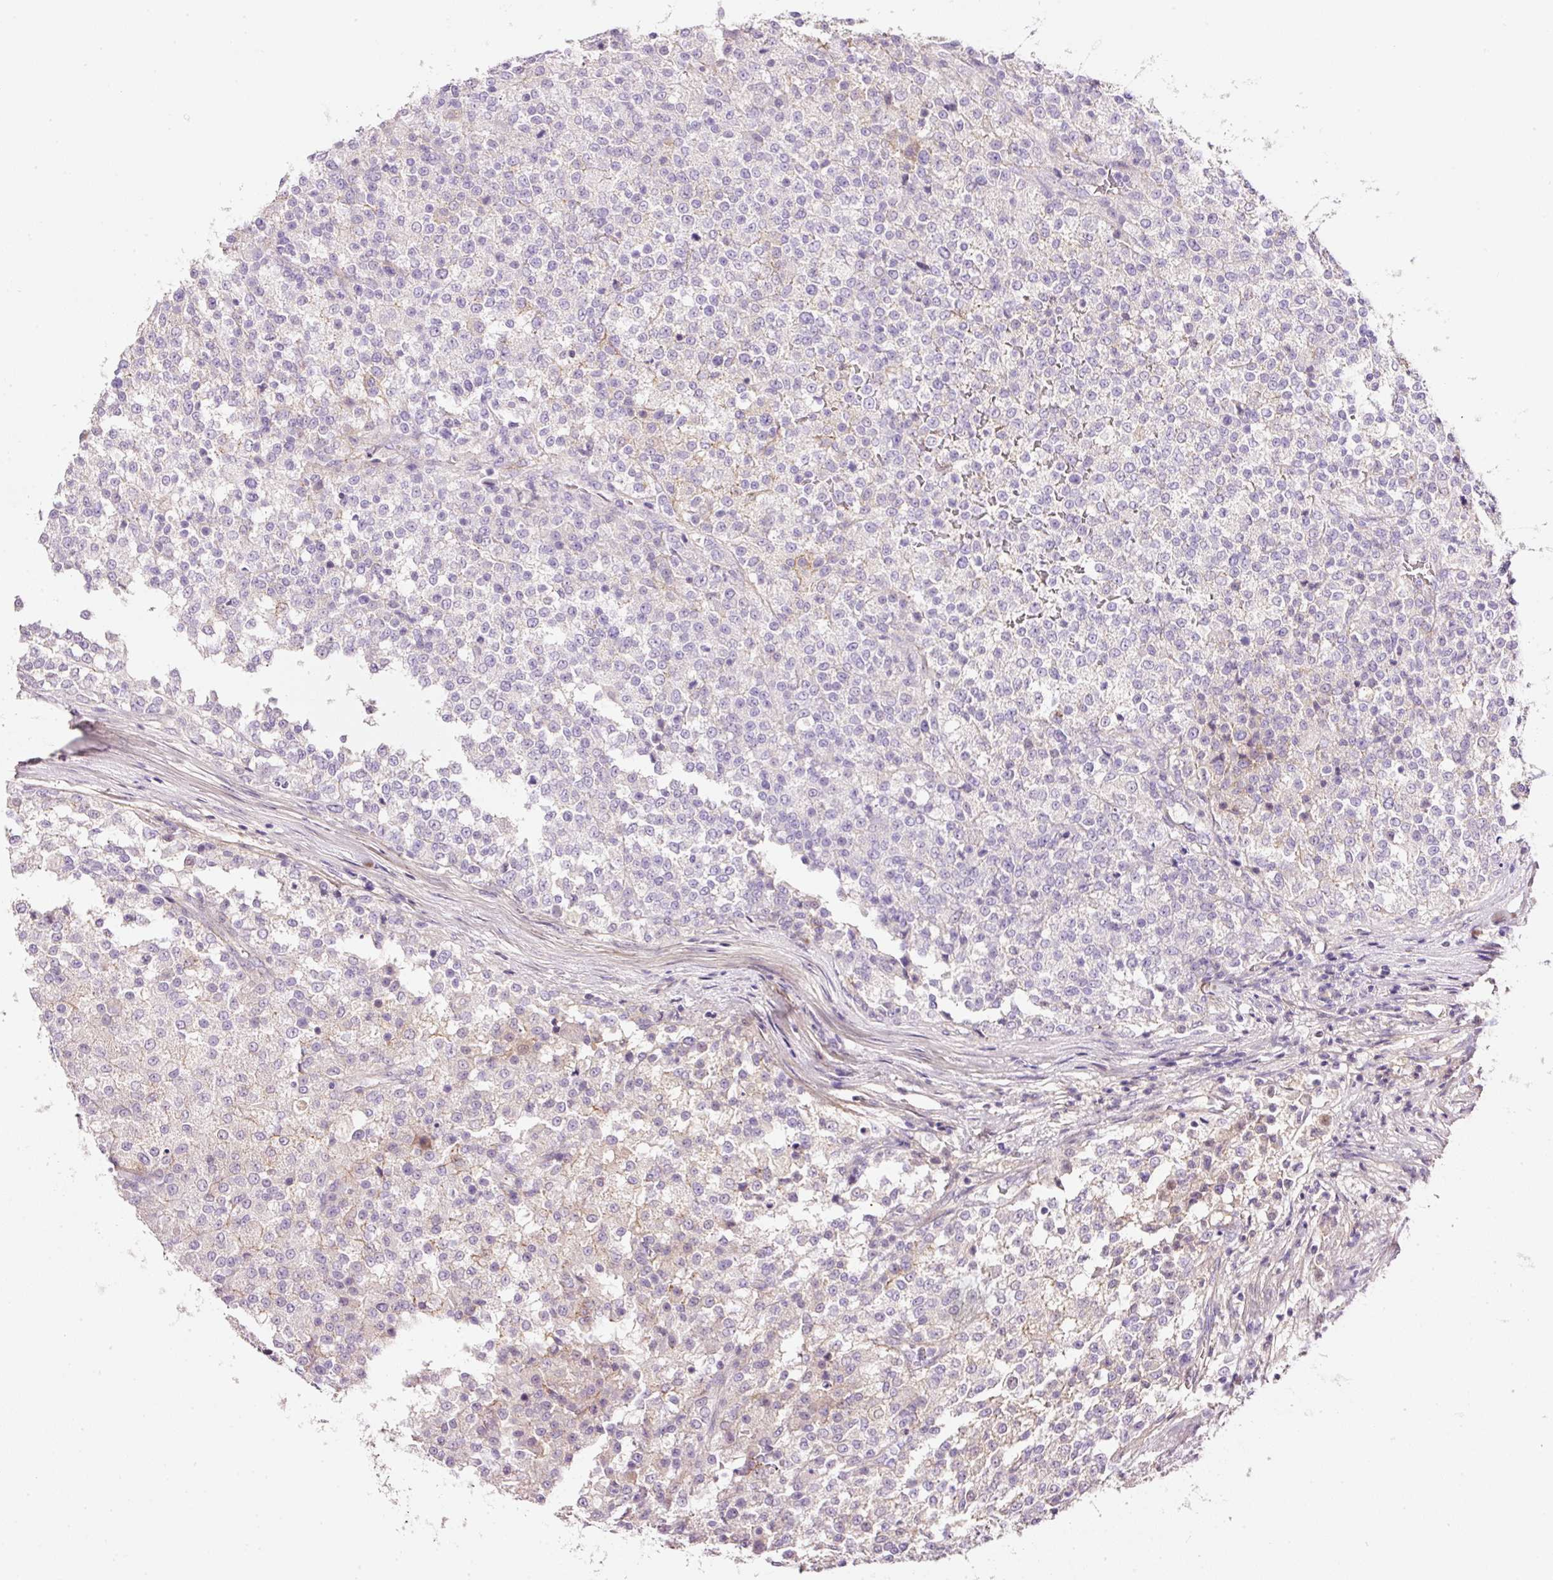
{"staining": {"intensity": "negative", "quantity": "none", "location": "none"}, "tissue": "testis cancer", "cell_type": "Tumor cells", "image_type": "cancer", "snomed": [{"axis": "morphology", "description": "Seminoma, NOS"}, {"axis": "topography", "description": "Testis"}], "caption": "DAB (3,3'-diaminobenzidine) immunohistochemical staining of human testis seminoma exhibits no significant staining in tumor cells. The staining was performed using DAB (3,3'-diaminobenzidine) to visualize the protein expression in brown, while the nuclei were stained in blue with hematoxylin (Magnification: 20x).", "gene": "SOS2", "patient": {"sex": "male", "age": 59}}